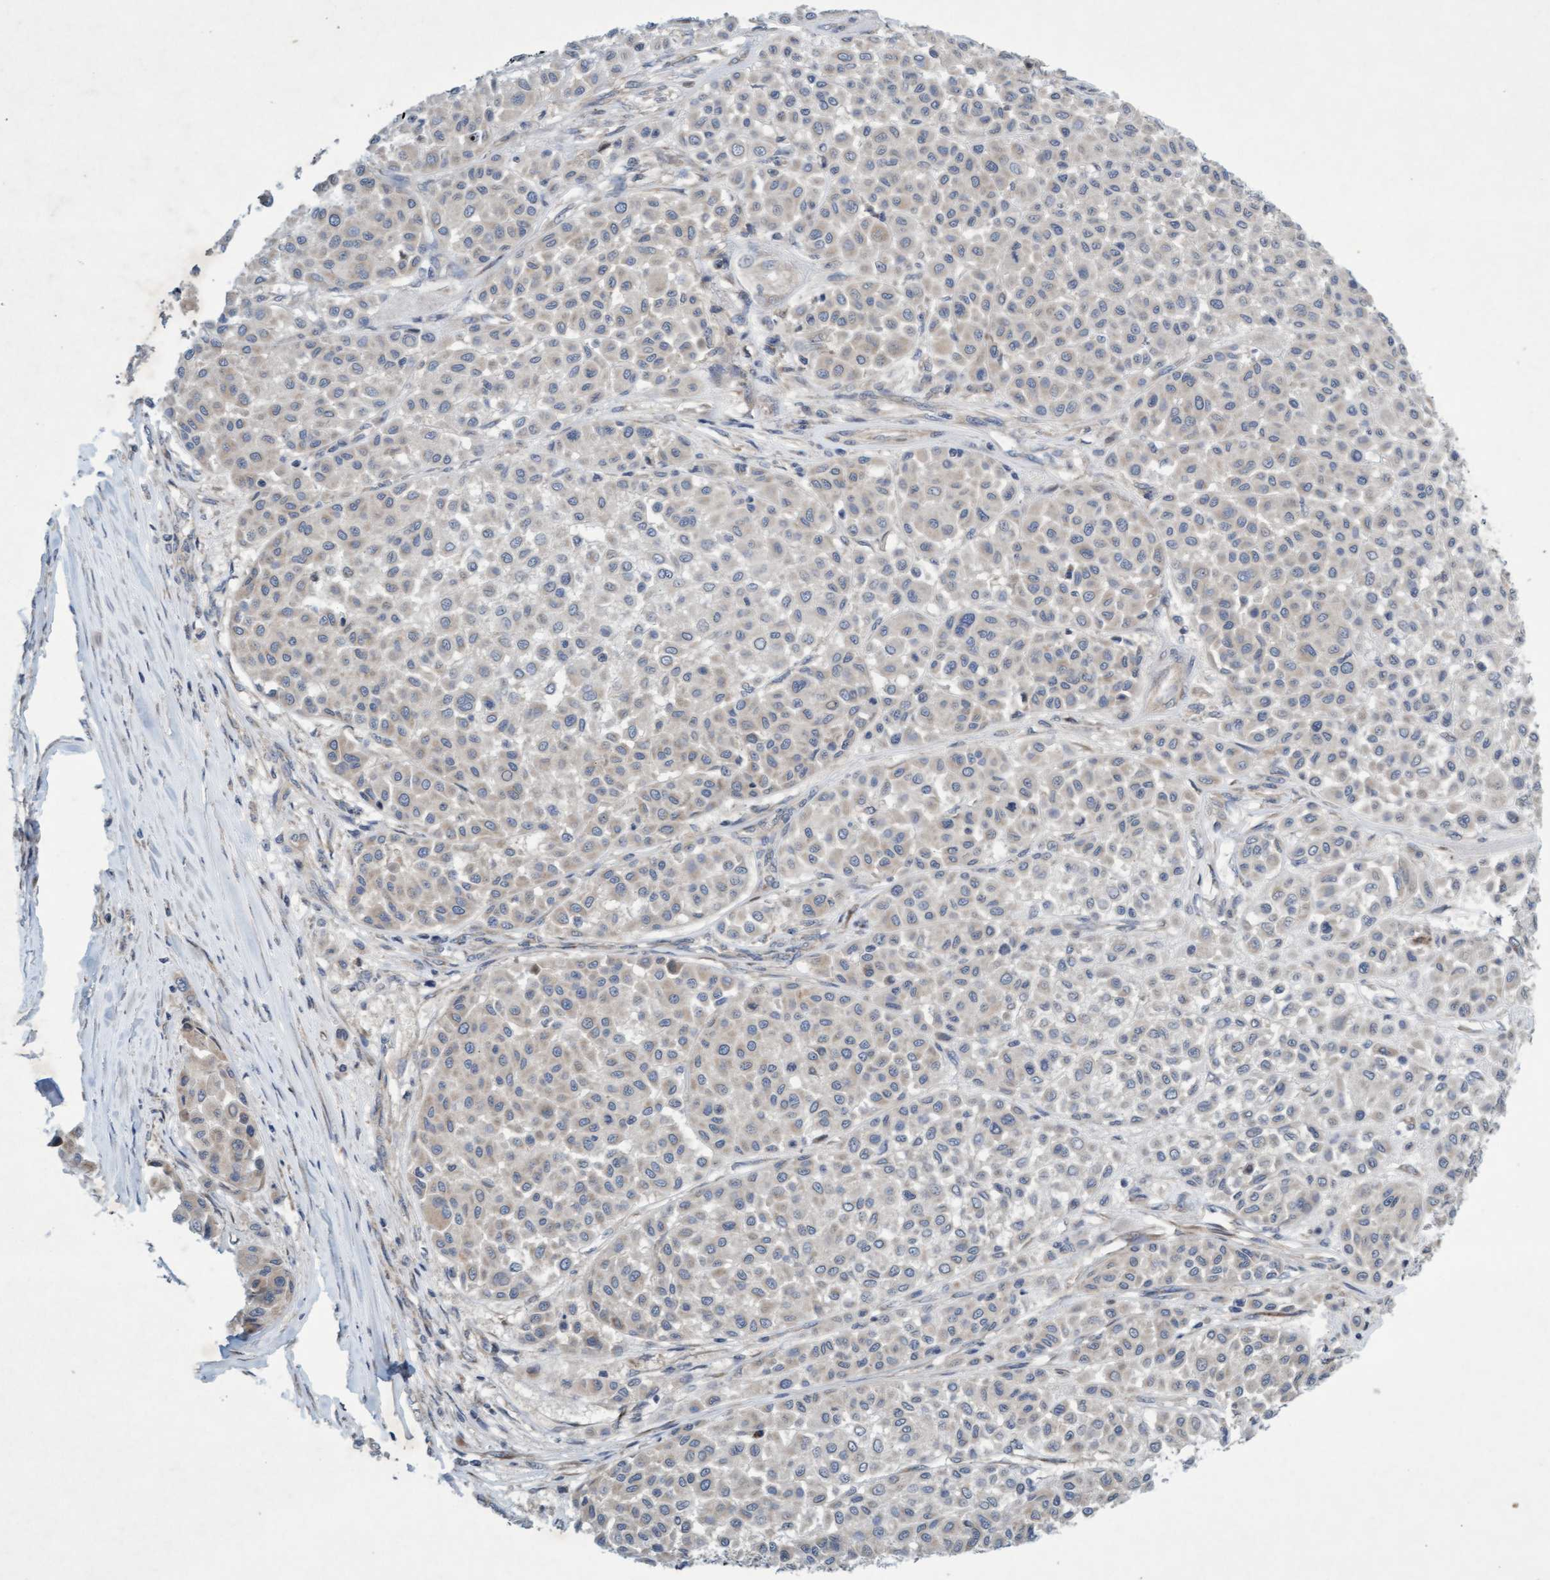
{"staining": {"intensity": "negative", "quantity": "none", "location": "none"}, "tissue": "melanoma", "cell_type": "Tumor cells", "image_type": "cancer", "snomed": [{"axis": "morphology", "description": "Malignant melanoma, Metastatic site"}, {"axis": "topography", "description": "Soft tissue"}], "caption": "Immunohistochemical staining of melanoma exhibits no significant positivity in tumor cells.", "gene": "DDHD2", "patient": {"sex": "male", "age": 41}}